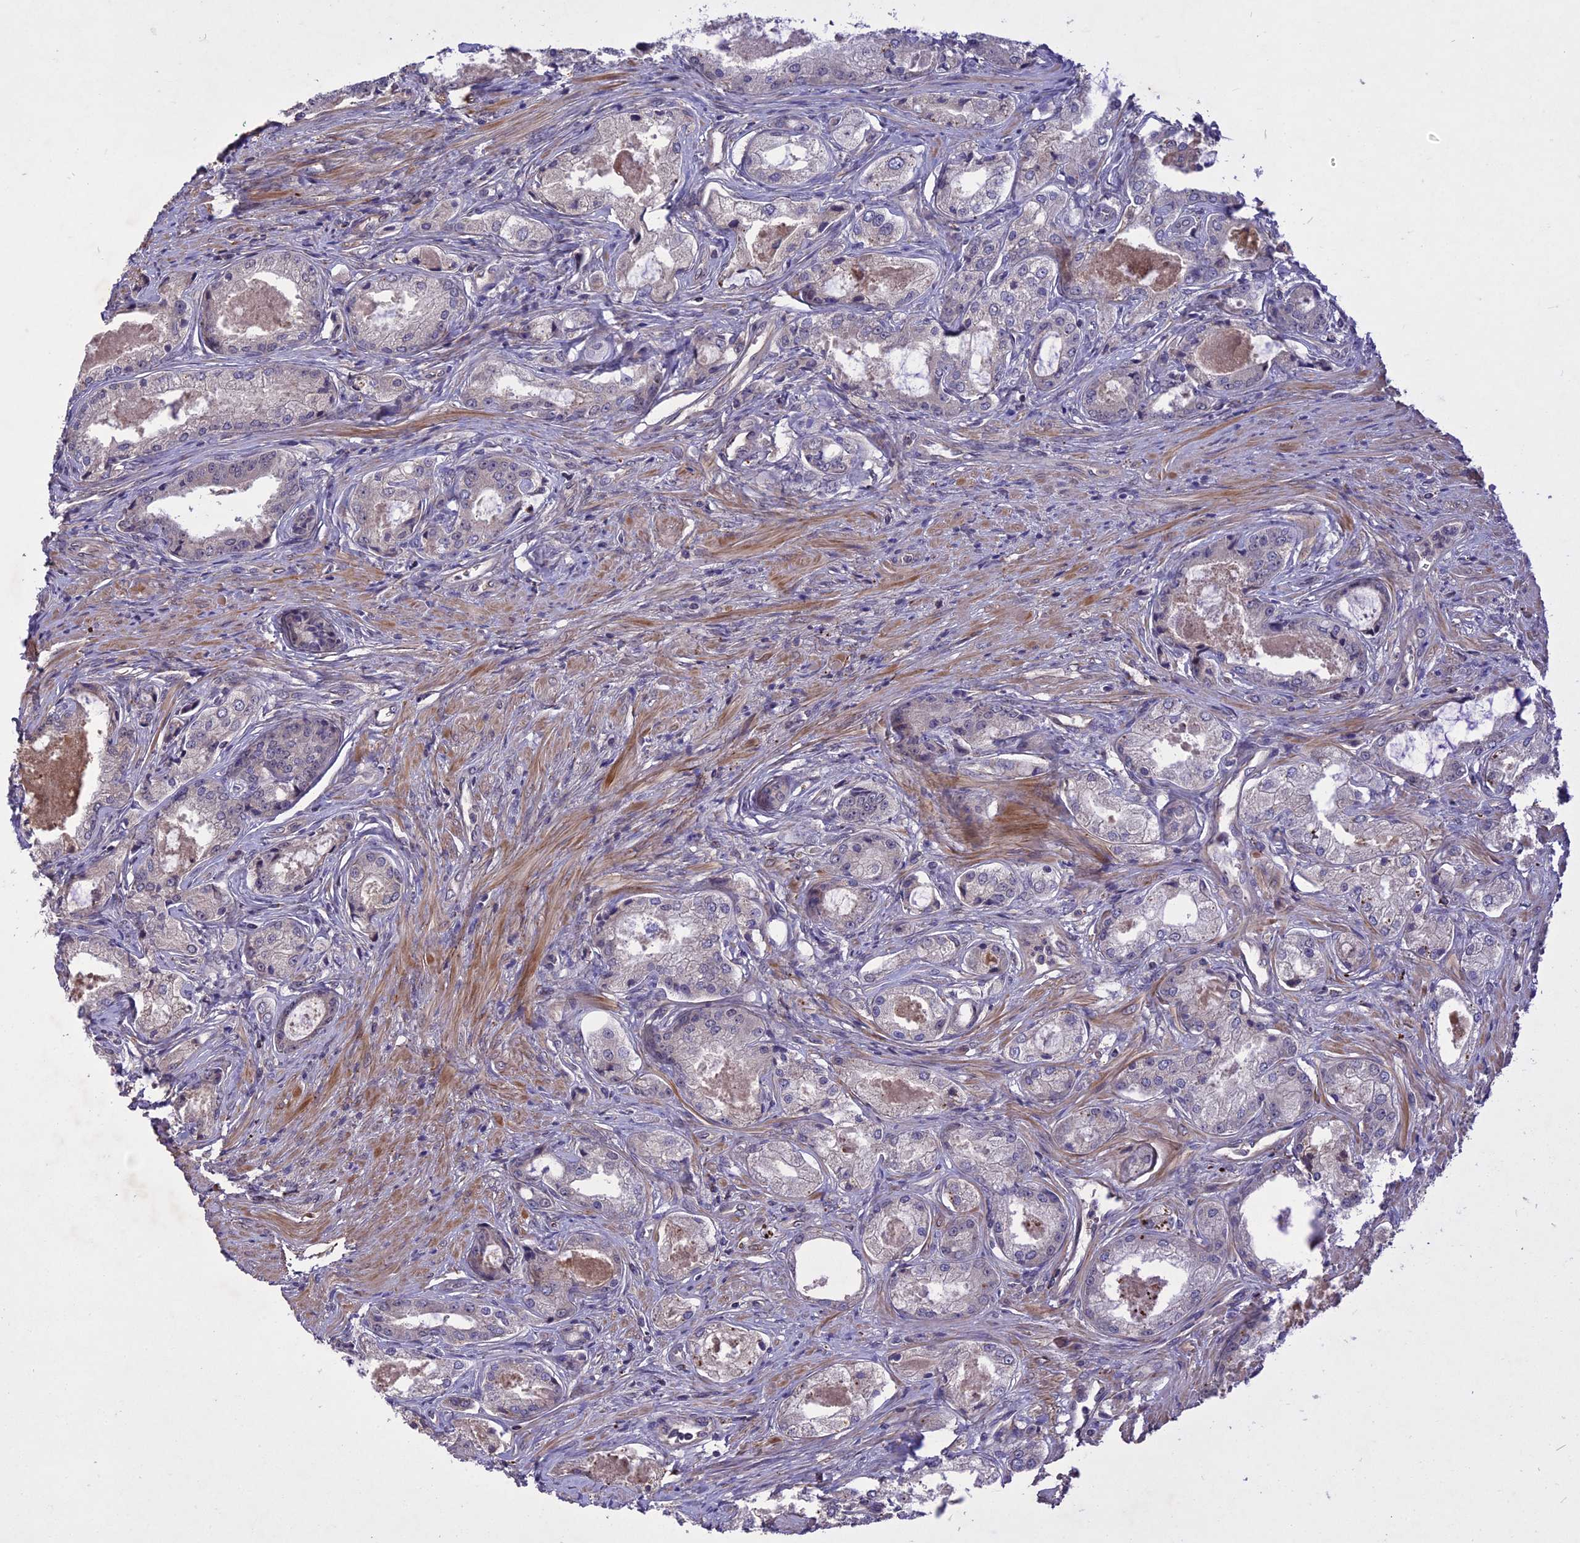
{"staining": {"intensity": "negative", "quantity": "none", "location": "none"}, "tissue": "prostate cancer", "cell_type": "Tumor cells", "image_type": "cancer", "snomed": [{"axis": "morphology", "description": "Adenocarcinoma, Low grade"}, {"axis": "topography", "description": "Prostate"}], "caption": "This photomicrograph is of prostate cancer (low-grade adenocarcinoma) stained with IHC to label a protein in brown with the nuclei are counter-stained blue. There is no positivity in tumor cells.", "gene": "ADO", "patient": {"sex": "male", "age": 68}}